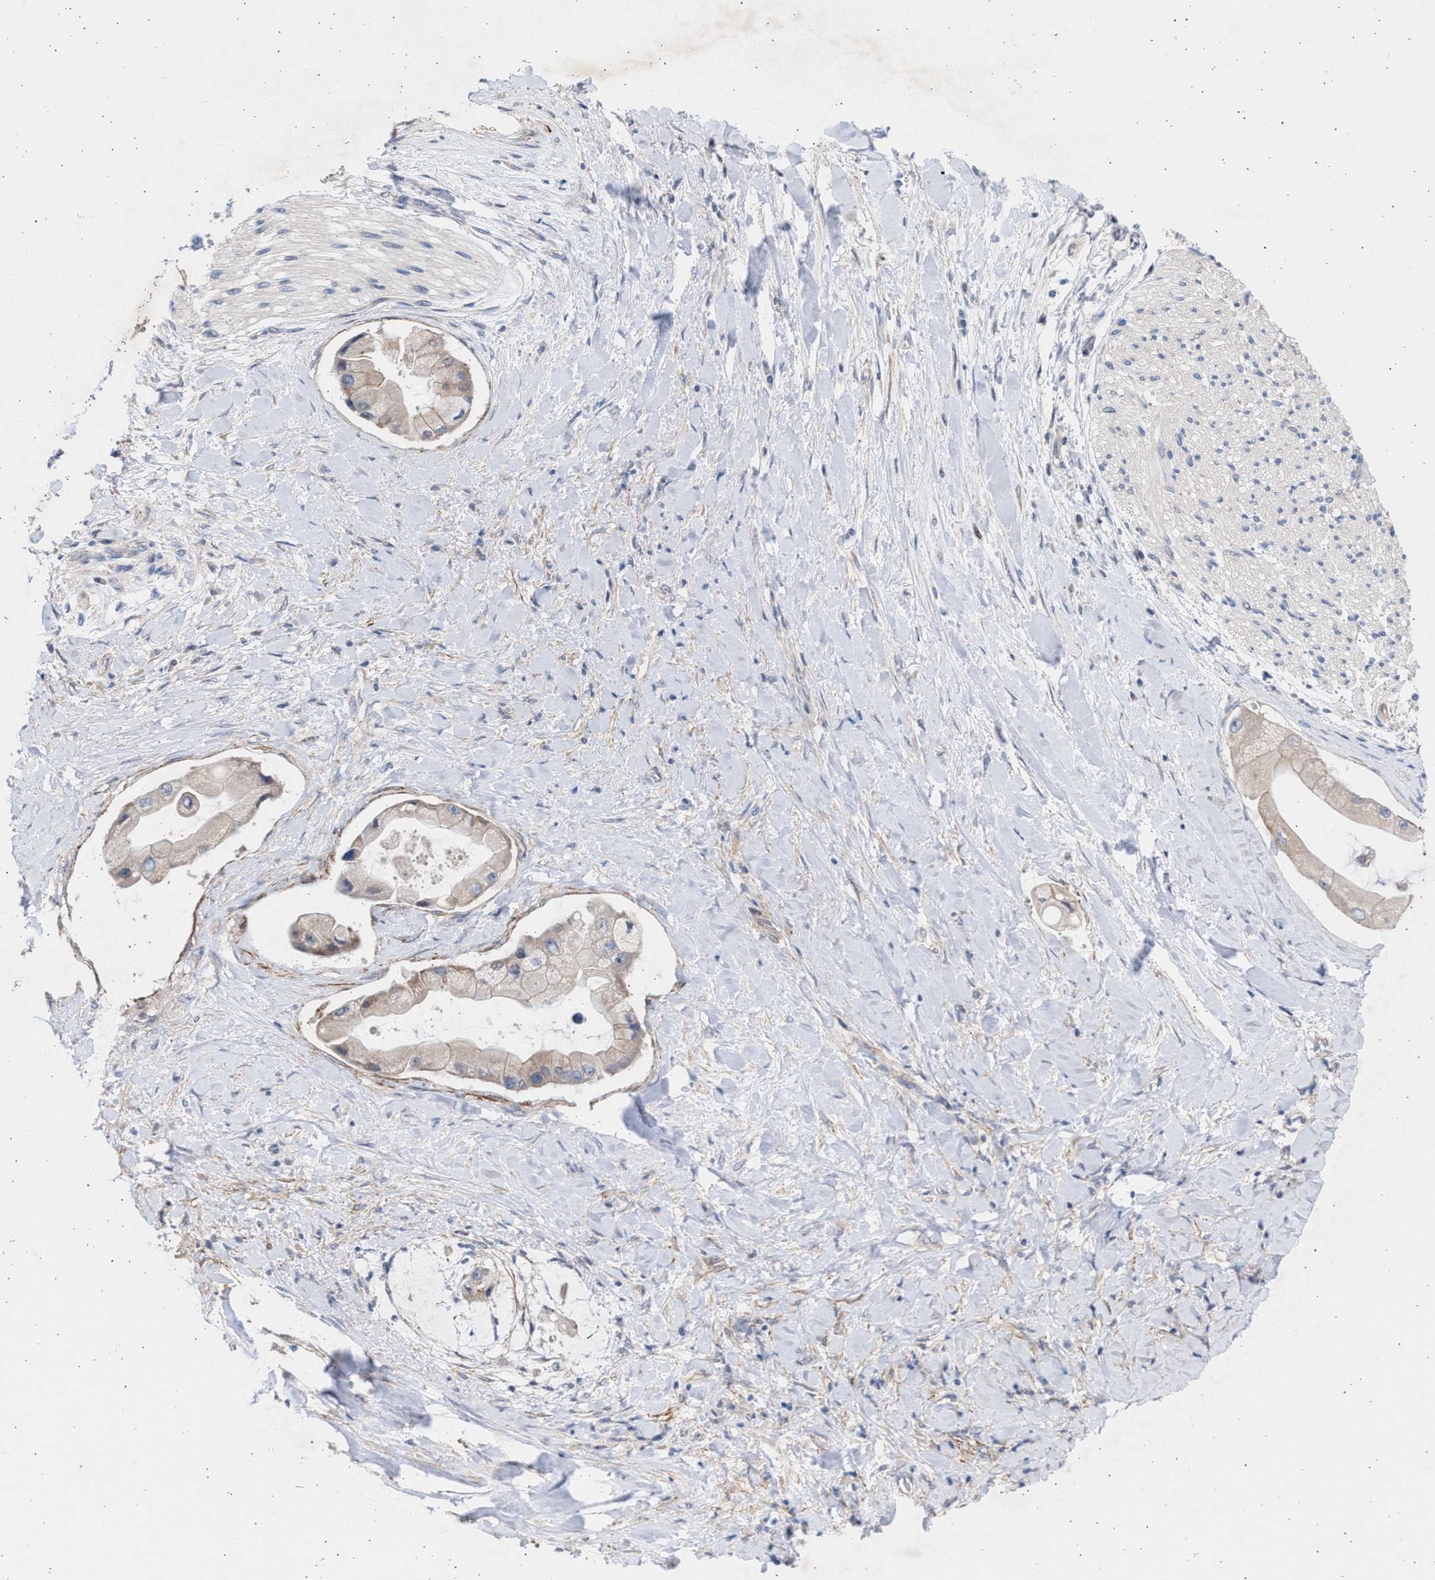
{"staining": {"intensity": "weak", "quantity": "<25%", "location": "cytoplasmic/membranous"}, "tissue": "liver cancer", "cell_type": "Tumor cells", "image_type": "cancer", "snomed": [{"axis": "morphology", "description": "Cholangiocarcinoma"}, {"axis": "topography", "description": "Liver"}], "caption": "Protein analysis of liver cancer shows no significant positivity in tumor cells.", "gene": "NBR1", "patient": {"sex": "male", "age": 50}}